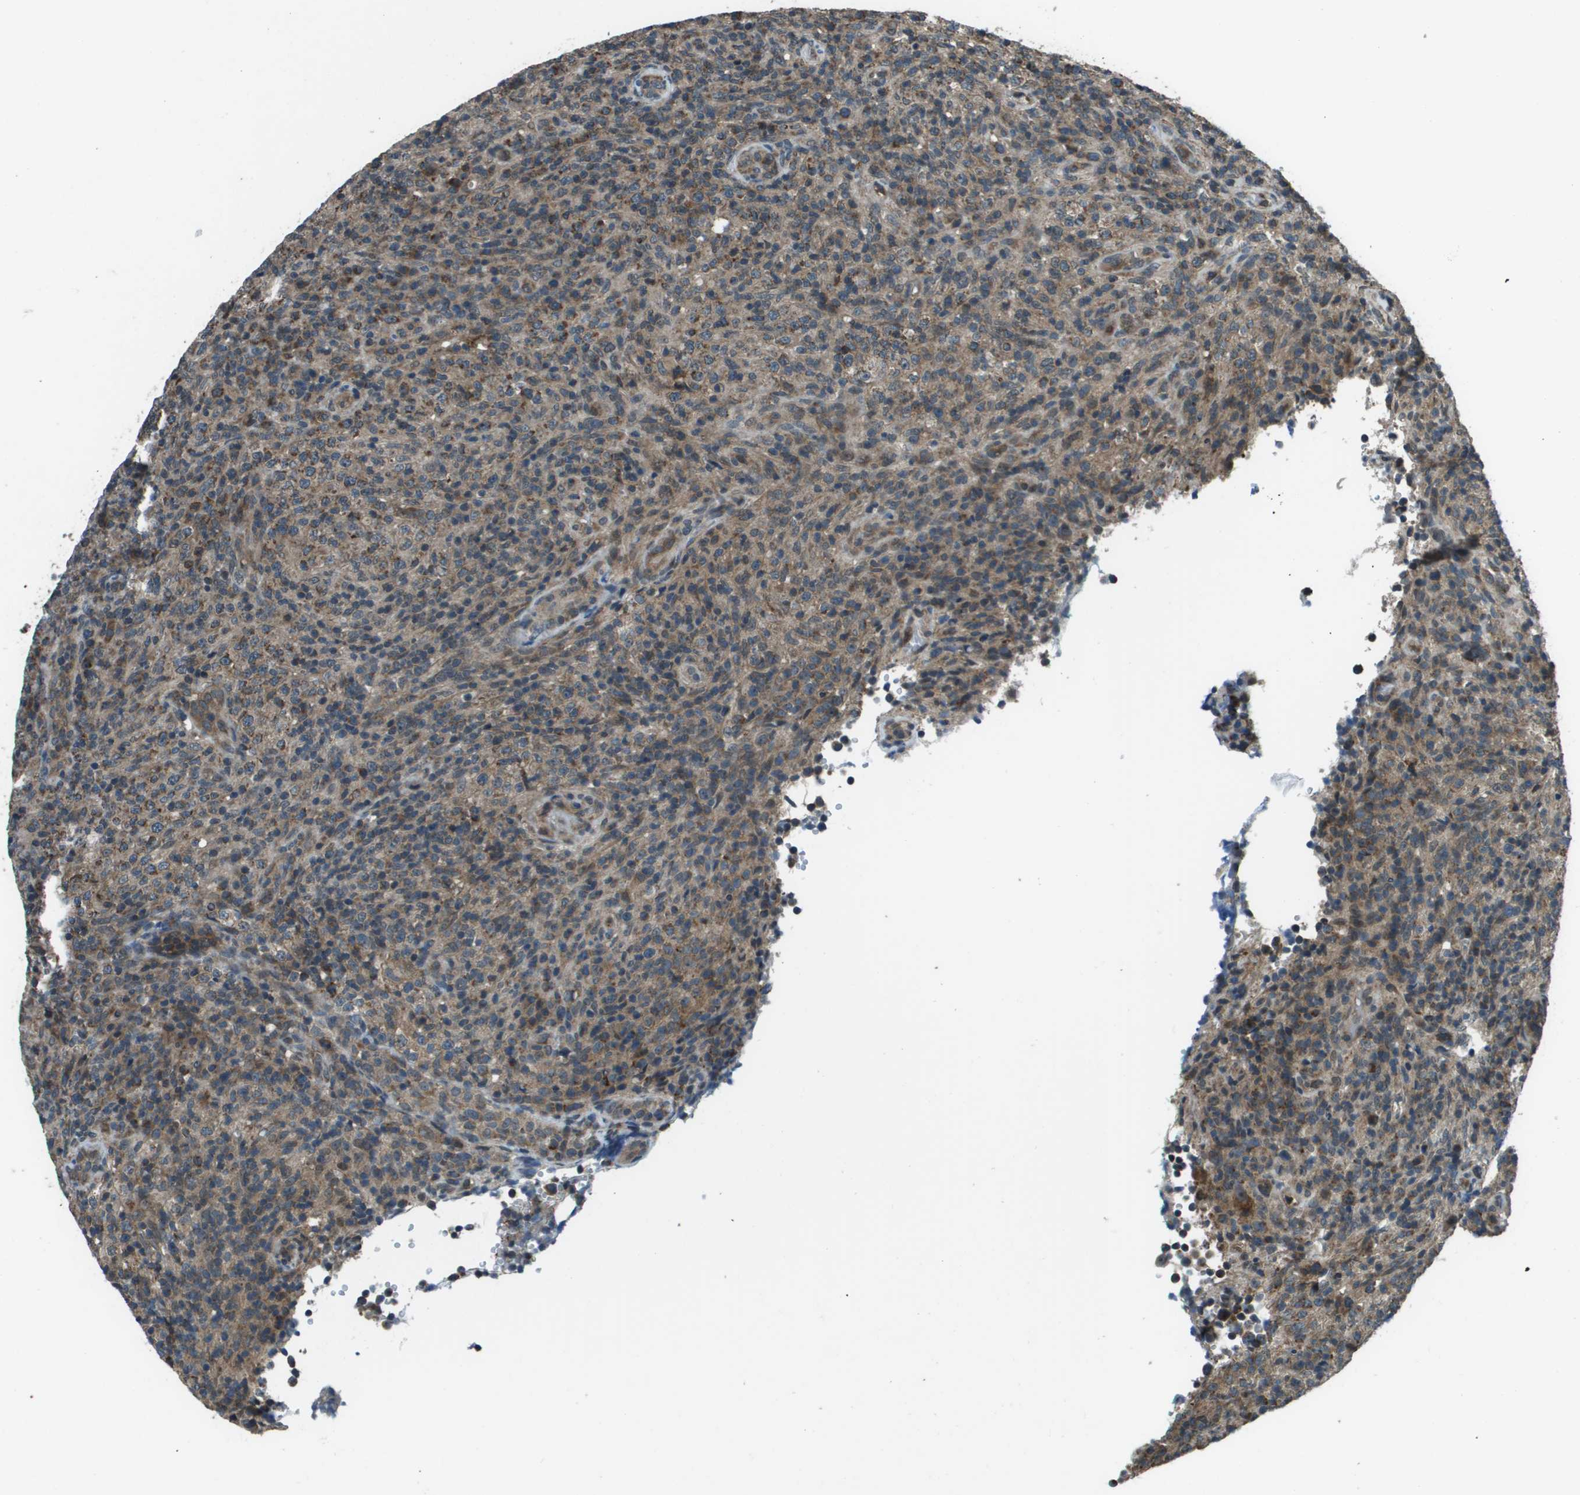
{"staining": {"intensity": "moderate", "quantity": "25%-75%", "location": "cytoplasmic/membranous"}, "tissue": "lymphoma", "cell_type": "Tumor cells", "image_type": "cancer", "snomed": [{"axis": "morphology", "description": "Malignant lymphoma, non-Hodgkin's type, High grade"}, {"axis": "topography", "description": "Lymph node"}], "caption": "Immunohistochemical staining of human lymphoma reveals medium levels of moderate cytoplasmic/membranous positivity in approximately 25%-75% of tumor cells. The staining was performed using DAB (3,3'-diaminobenzidine), with brown indicating positive protein expression. Nuclei are stained blue with hematoxylin.", "gene": "PPFIA1", "patient": {"sex": "female", "age": 76}}